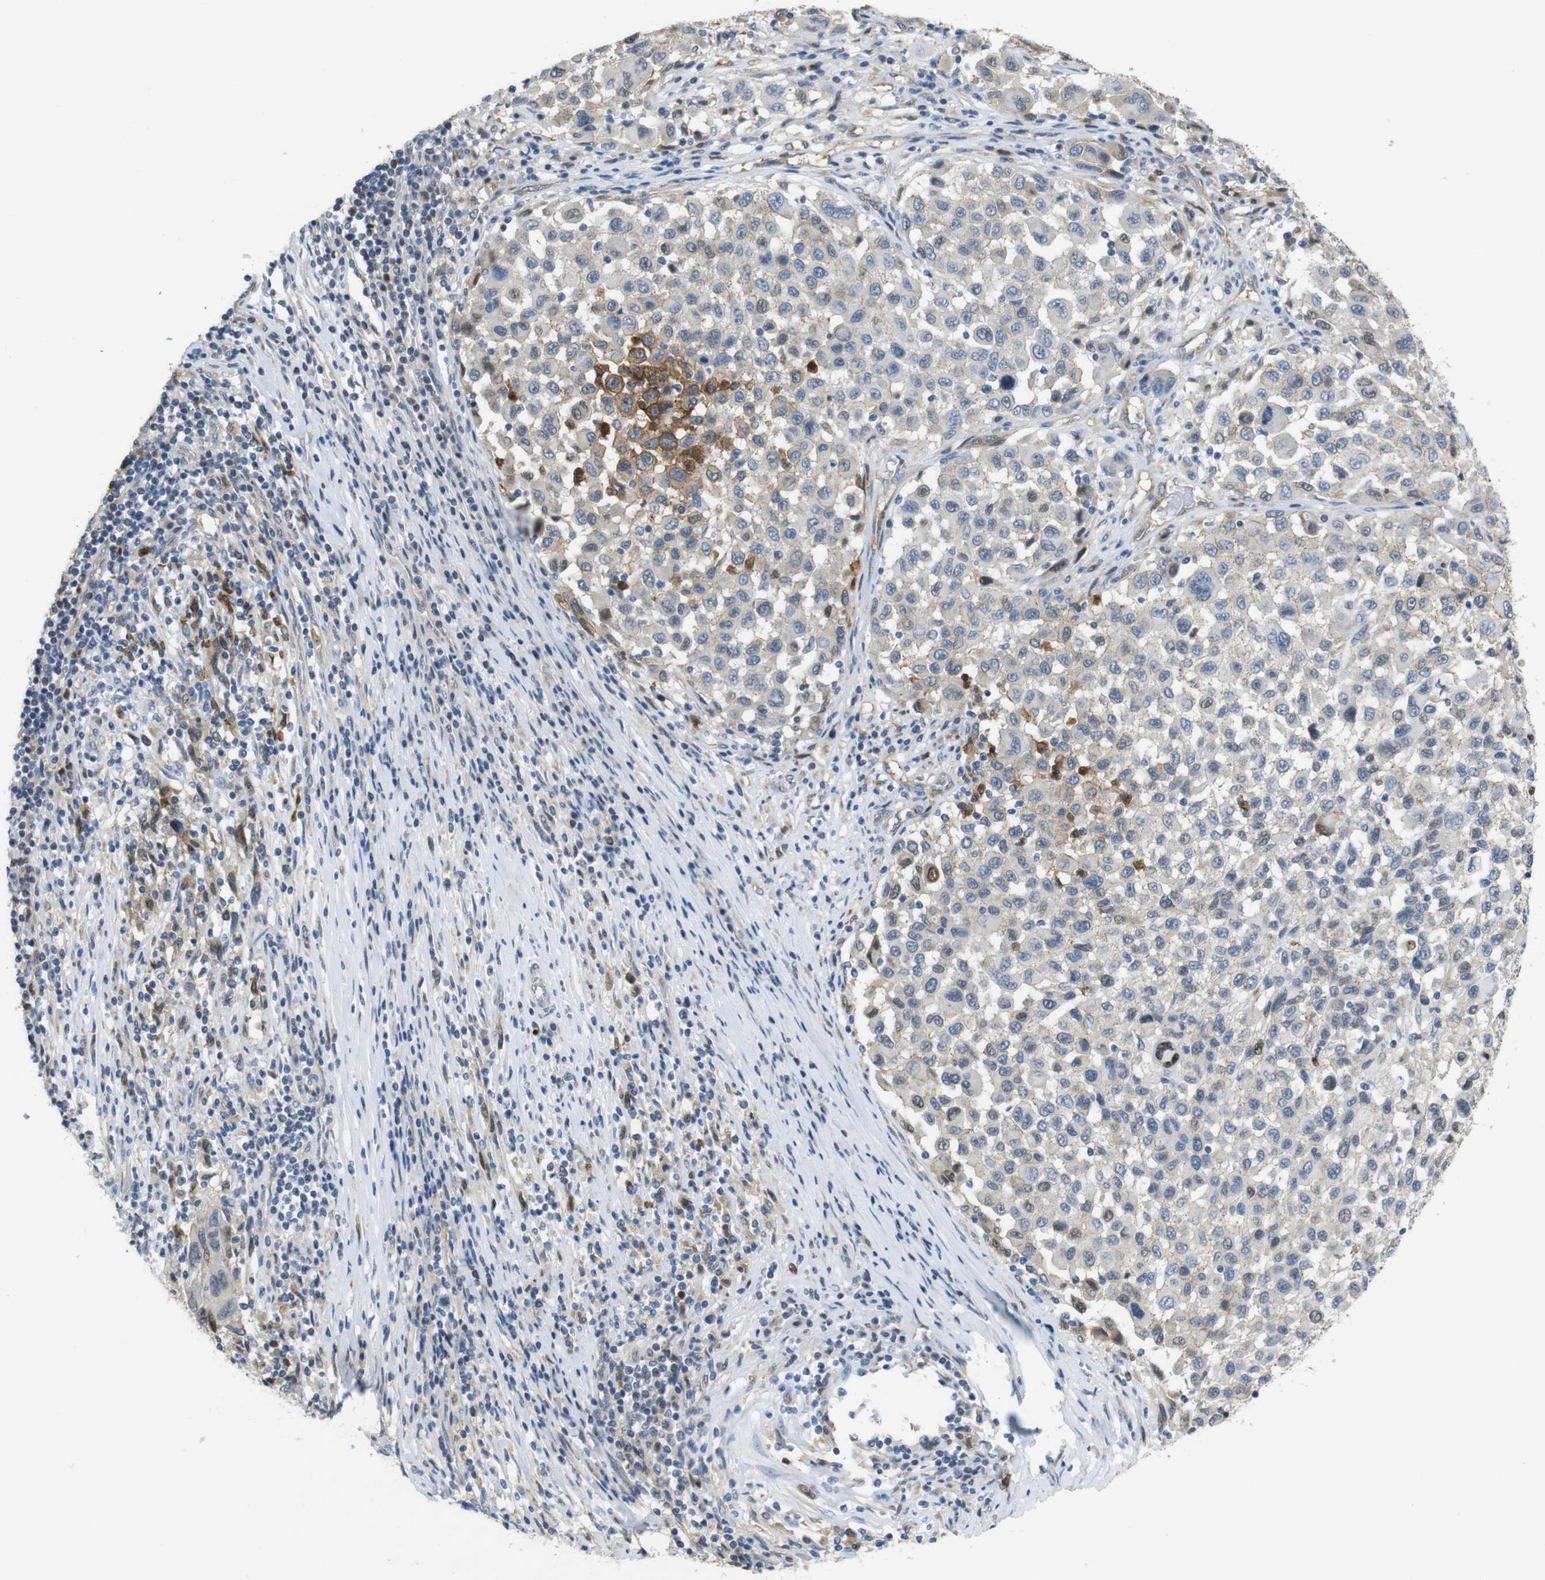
{"staining": {"intensity": "negative", "quantity": "none", "location": "none"}, "tissue": "melanoma", "cell_type": "Tumor cells", "image_type": "cancer", "snomed": [{"axis": "morphology", "description": "Malignant melanoma, Metastatic site"}, {"axis": "topography", "description": "Lymph node"}], "caption": "Immunohistochemistry (IHC) micrograph of melanoma stained for a protein (brown), which displays no expression in tumor cells.", "gene": "PCDH10", "patient": {"sex": "male", "age": 61}}